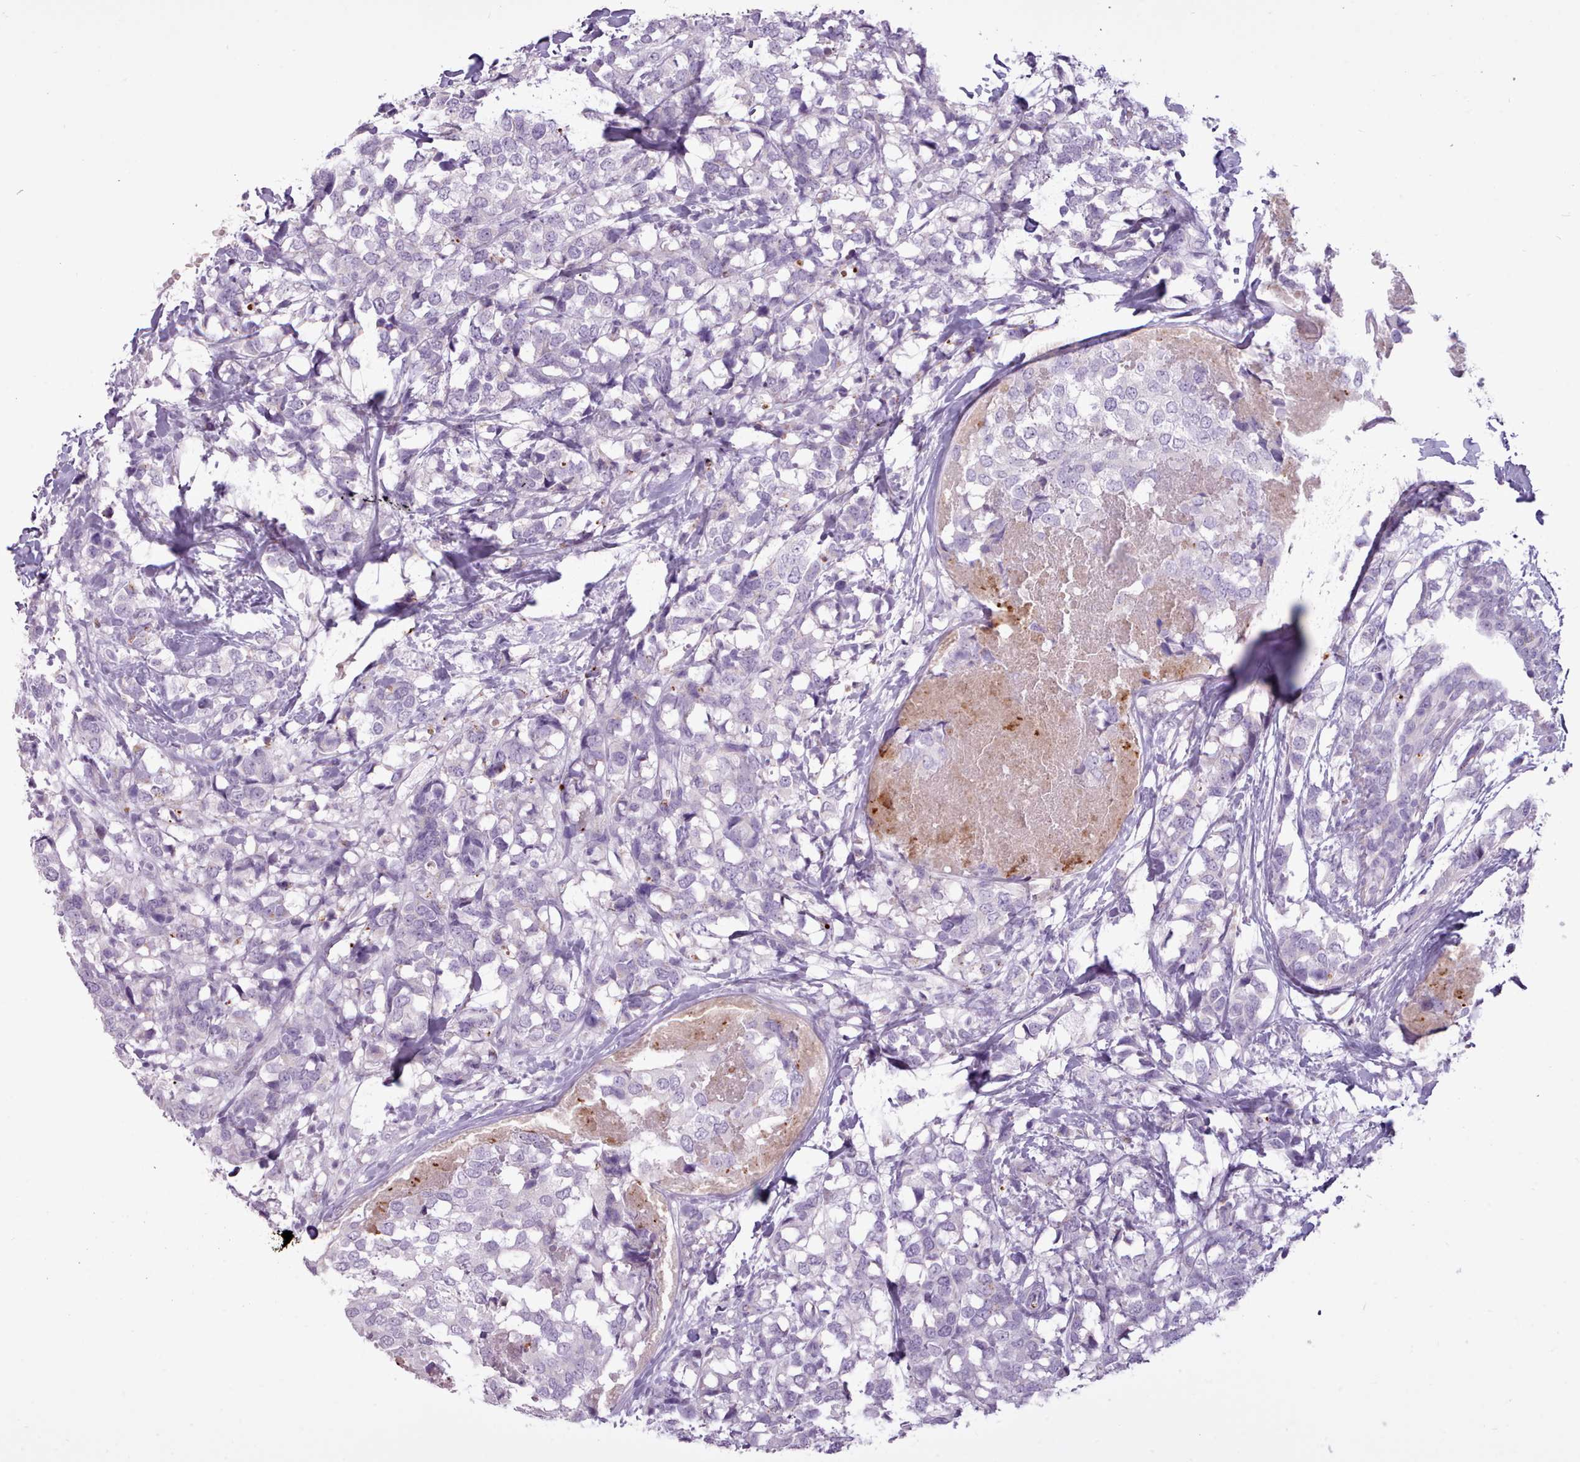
{"staining": {"intensity": "negative", "quantity": "none", "location": "none"}, "tissue": "breast cancer", "cell_type": "Tumor cells", "image_type": "cancer", "snomed": [{"axis": "morphology", "description": "Lobular carcinoma"}, {"axis": "topography", "description": "Breast"}], "caption": "Immunohistochemistry micrograph of breast cancer stained for a protein (brown), which shows no staining in tumor cells.", "gene": "ATRAID", "patient": {"sex": "female", "age": 59}}